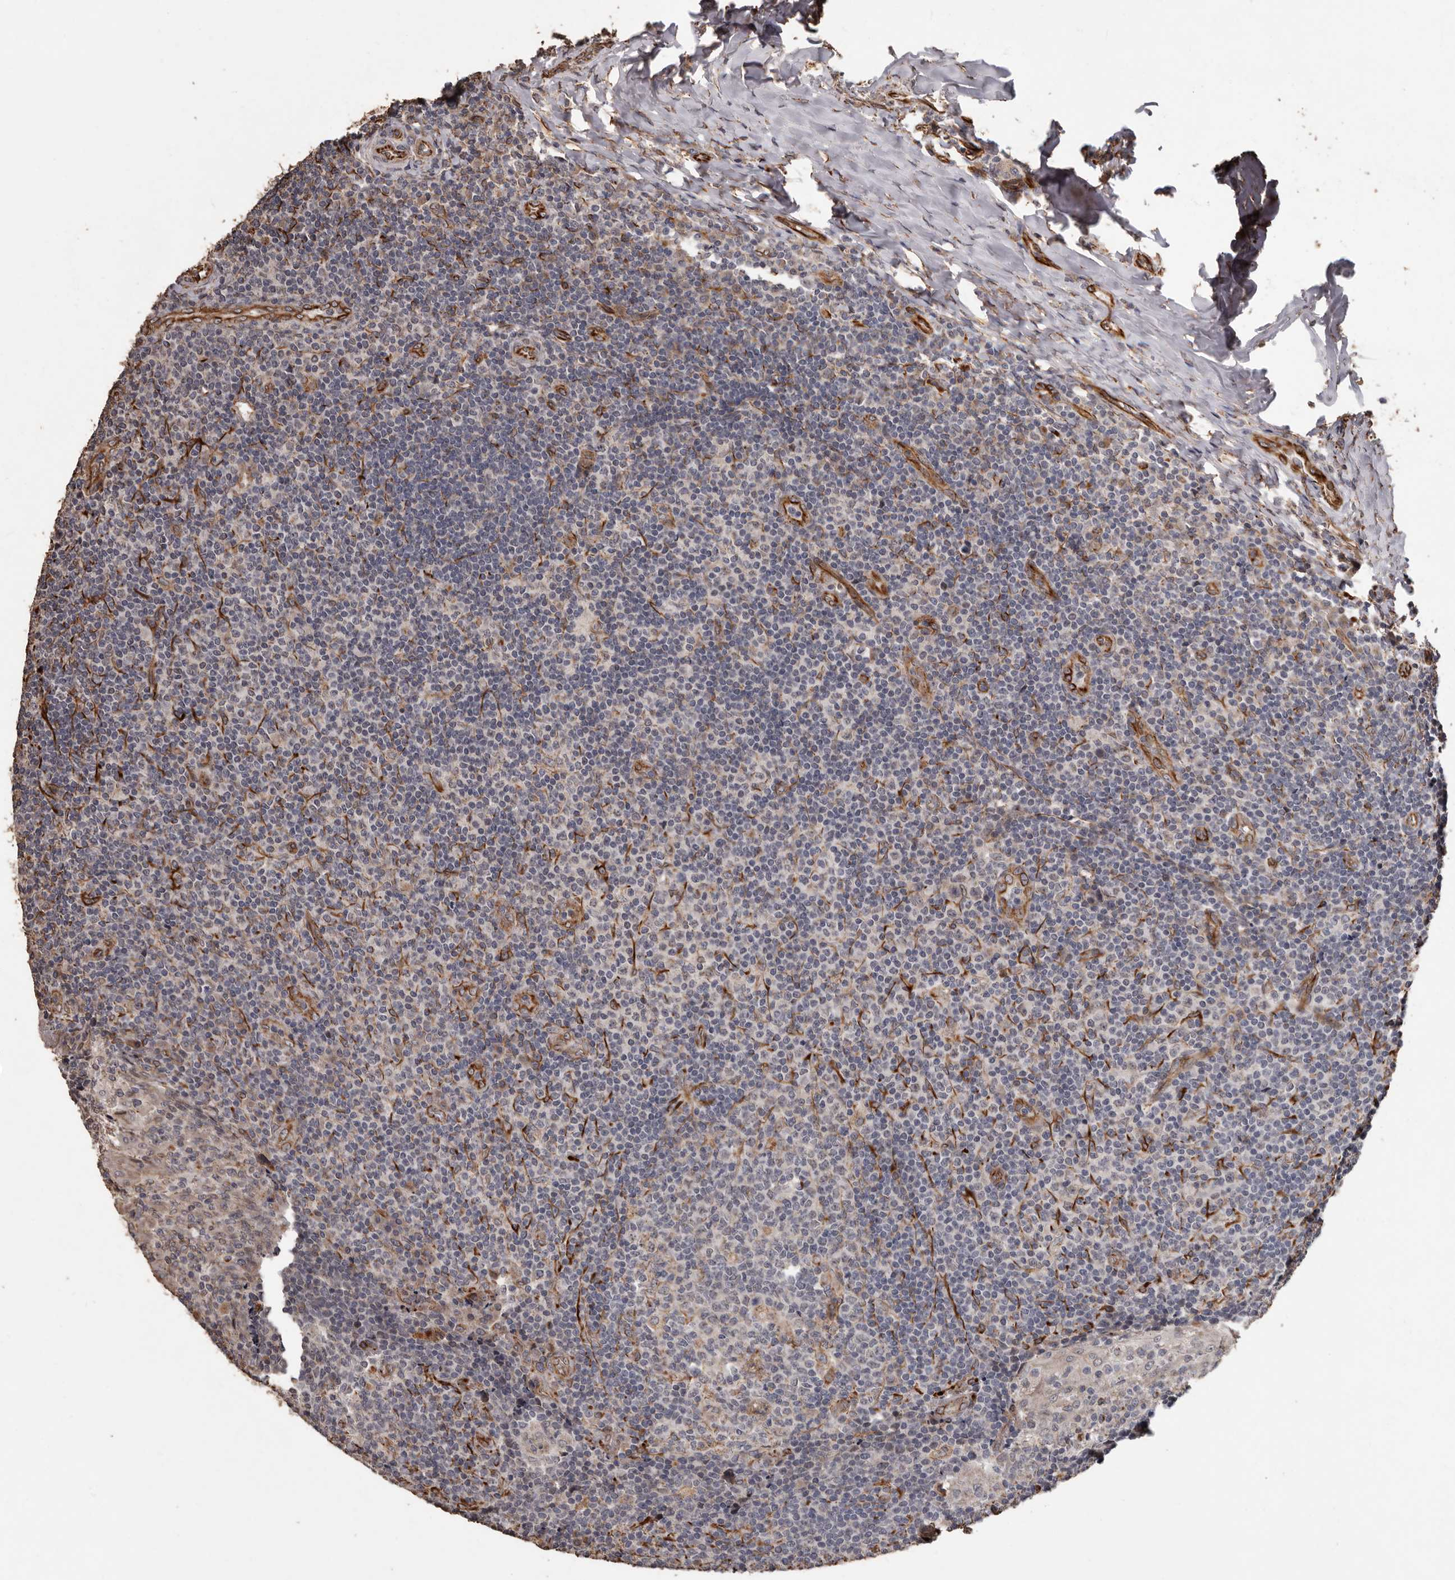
{"staining": {"intensity": "negative", "quantity": "none", "location": "none"}, "tissue": "tonsil", "cell_type": "Germinal center cells", "image_type": "normal", "snomed": [{"axis": "morphology", "description": "Normal tissue, NOS"}, {"axis": "topography", "description": "Tonsil"}], "caption": "The IHC micrograph has no significant staining in germinal center cells of tonsil. (DAB (3,3'-diaminobenzidine) IHC with hematoxylin counter stain).", "gene": "BRAT1", "patient": {"sex": "female", "age": 19}}